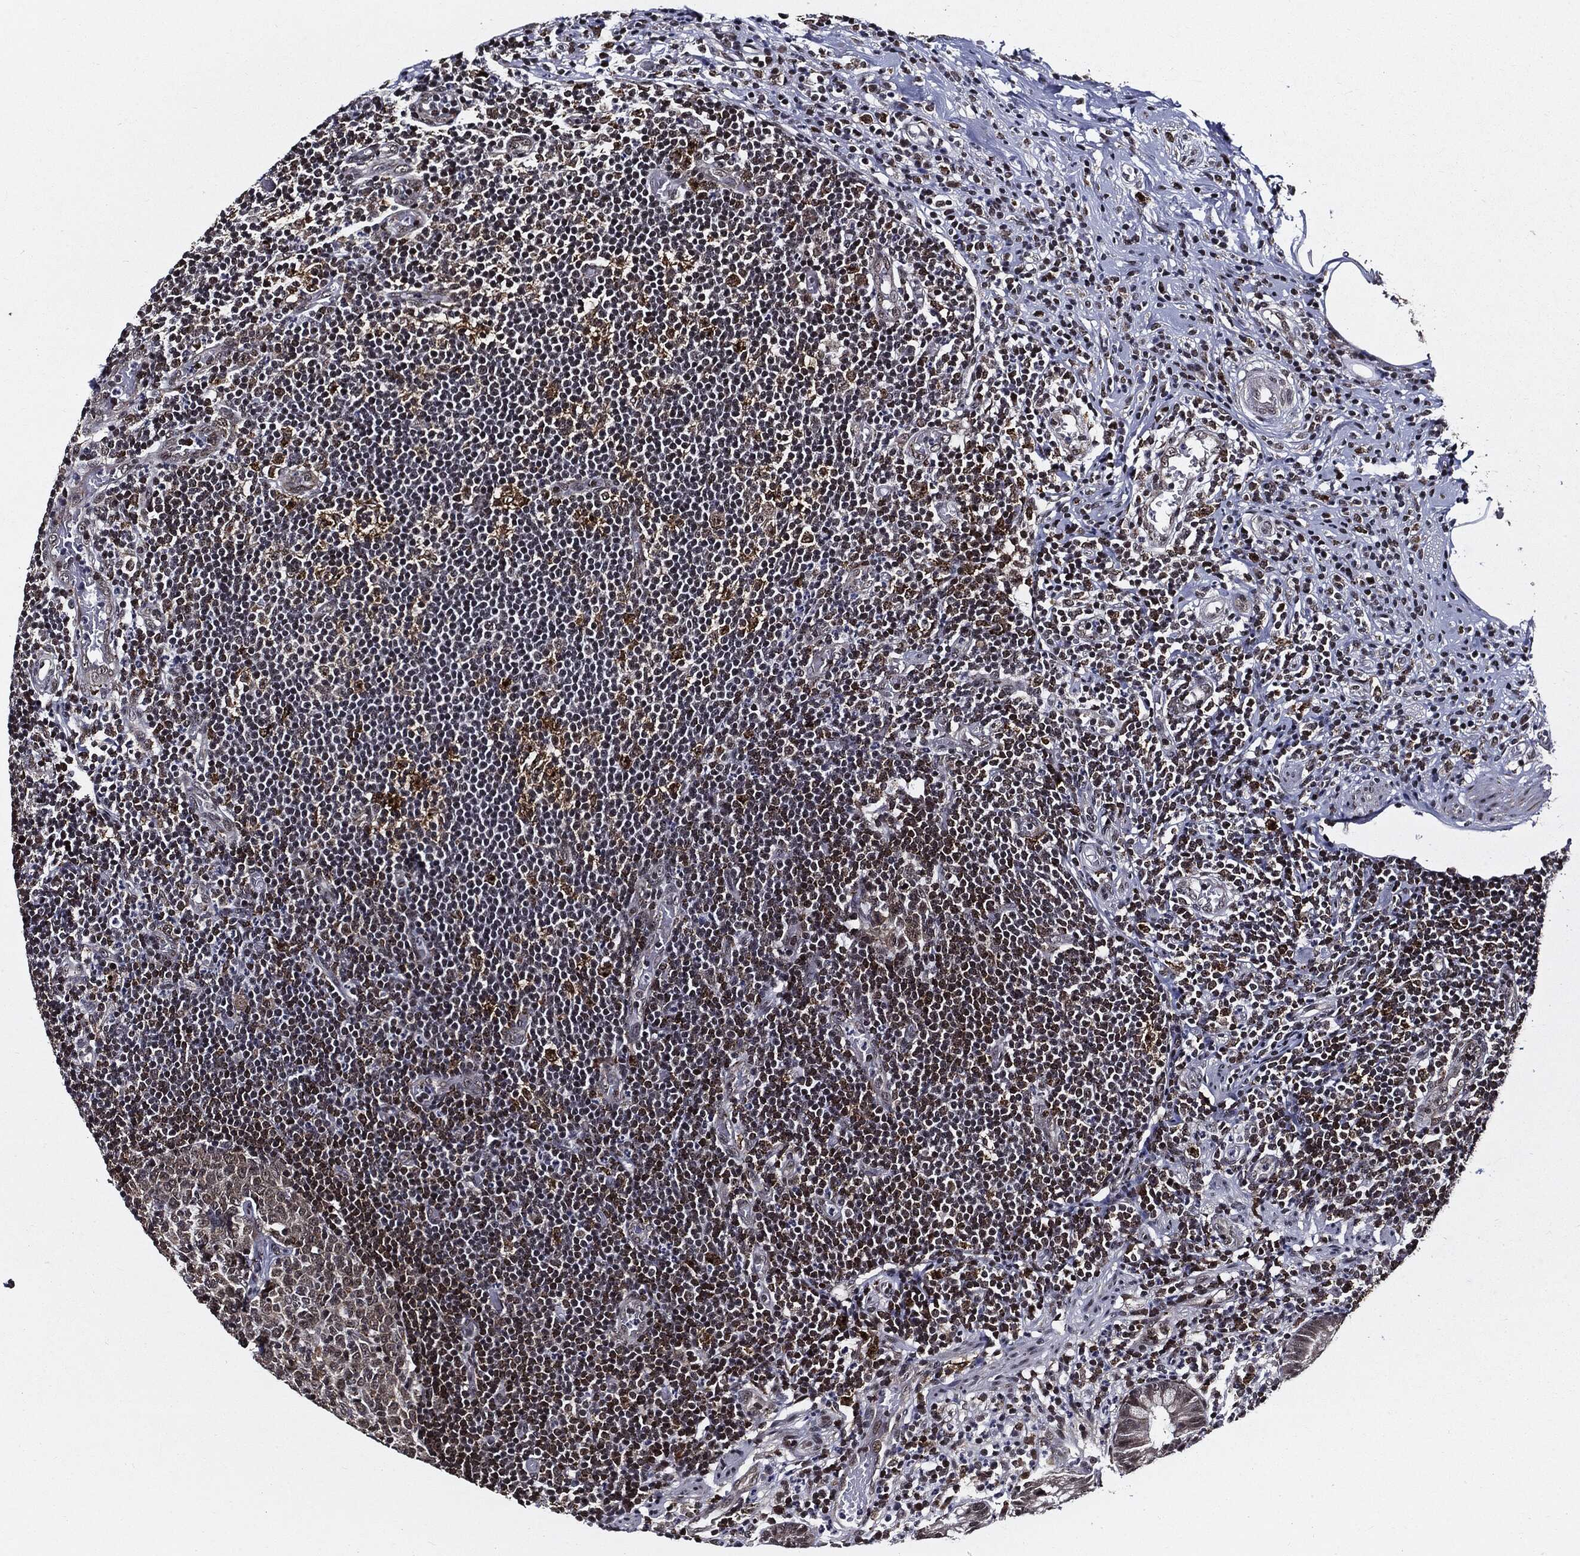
{"staining": {"intensity": "negative", "quantity": "none", "location": "none"}, "tissue": "appendix", "cell_type": "Glandular cells", "image_type": "normal", "snomed": [{"axis": "morphology", "description": "Normal tissue, NOS"}, {"axis": "topography", "description": "Appendix"}], "caption": "Immunohistochemistry histopathology image of benign appendix: human appendix stained with DAB (3,3'-diaminobenzidine) demonstrates no significant protein expression in glandular cells.", "gene": "SUGT1", "patient": {"sex": "female", "age": 40}}